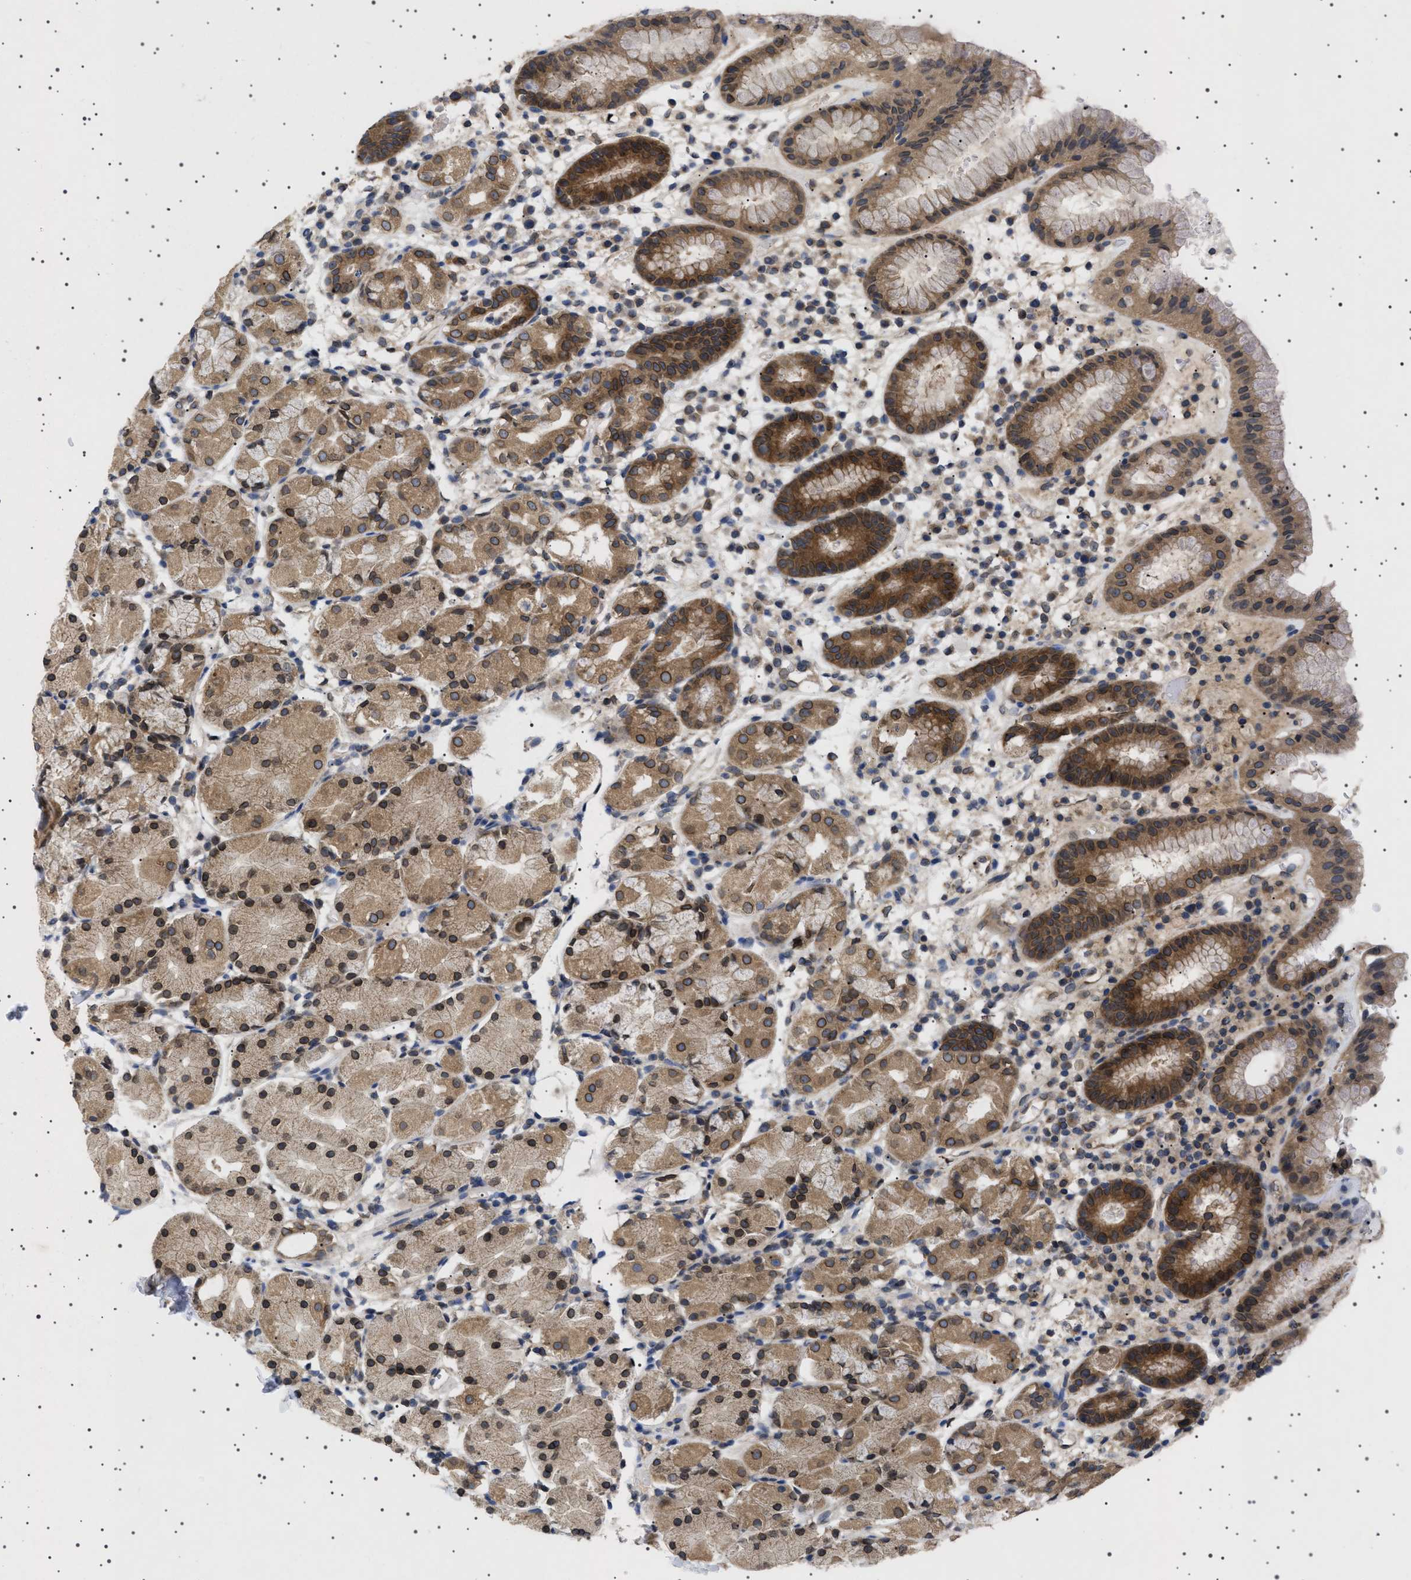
{"staining": {"intensity": "moderate", "quantity": ">75%", "location": "cytoplasmic/membranous,nuclear"}, "tissue": "stomach", "cell_type": "Glandular cells", "image_type": "normal", "snomed": [{"axis": "morphology", "description": "Normal tissue, NOS"}, {"axis": "topography", "description": "Stomach"}, {"axis": "topography", "description": "Stomach, lower"}], "caption": "The histopathology image shows staining of unremarkable stomach, revealing moderate cytoplasmic/membranous,nuclear protein staining (brown color) within glandular cells.", "gene": "NUP93", "patient": {"sex": "female", "age": 75}}